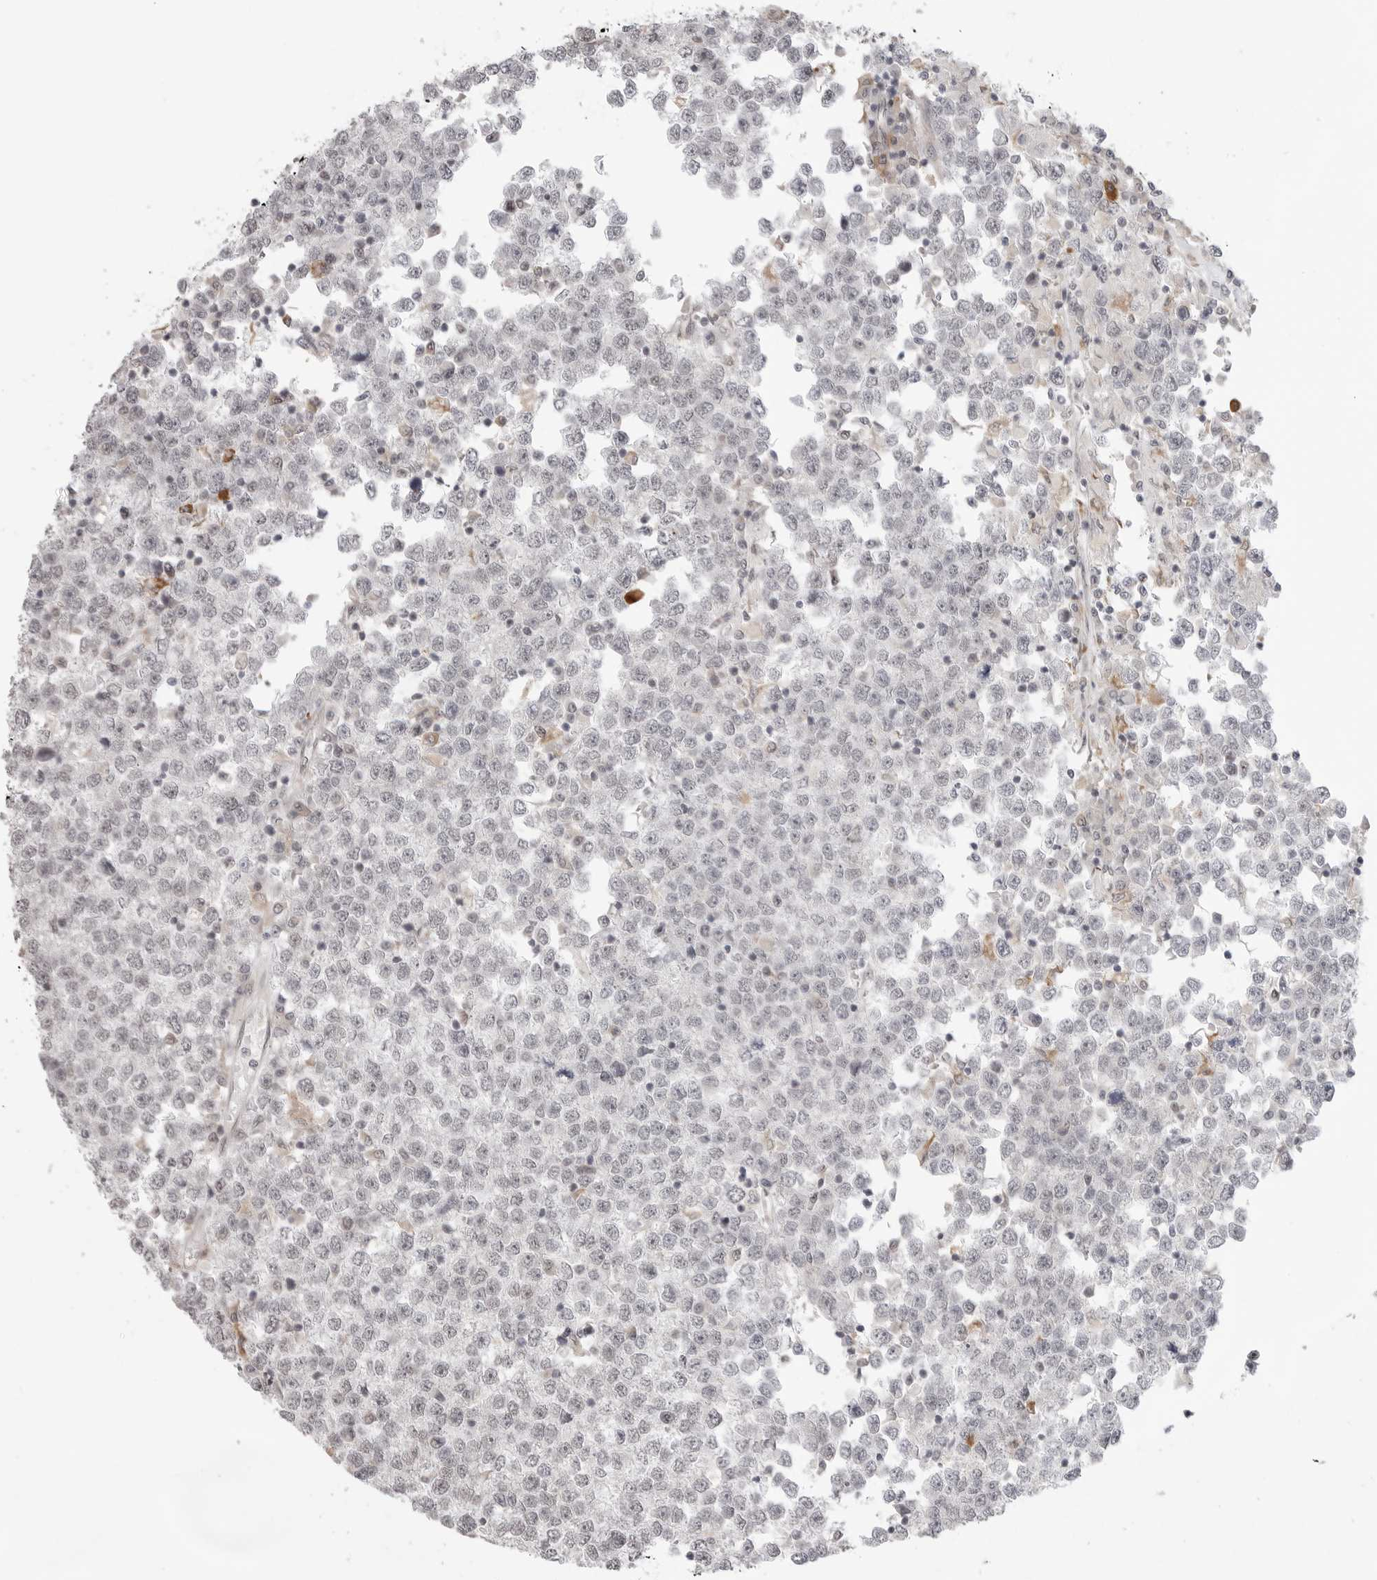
{"staining": {"intensity": "negative", "quantity": "none", "location": "none"}, "tissue": "testis cancer", "cell_type": "Tumor cells", "image_type": "cancer", "snomed": [{"axis": "morphology", "description": "Seminoma, NOS"}, {"axis": "topography", "description": "Testis"}], "caption": "Immunohistochemistry micrograph of testis cancer stained for a protein (brown), which demonstrates no positivity in tumor cells. (Stains: DAB (3,3'-diaminobenzidine) IHC with hematoxylin counter stain, Microscopy: brightfield microscopy at high magnification).", "gene": "KALRN", "patient": {"sex": "male", "age": 65}}